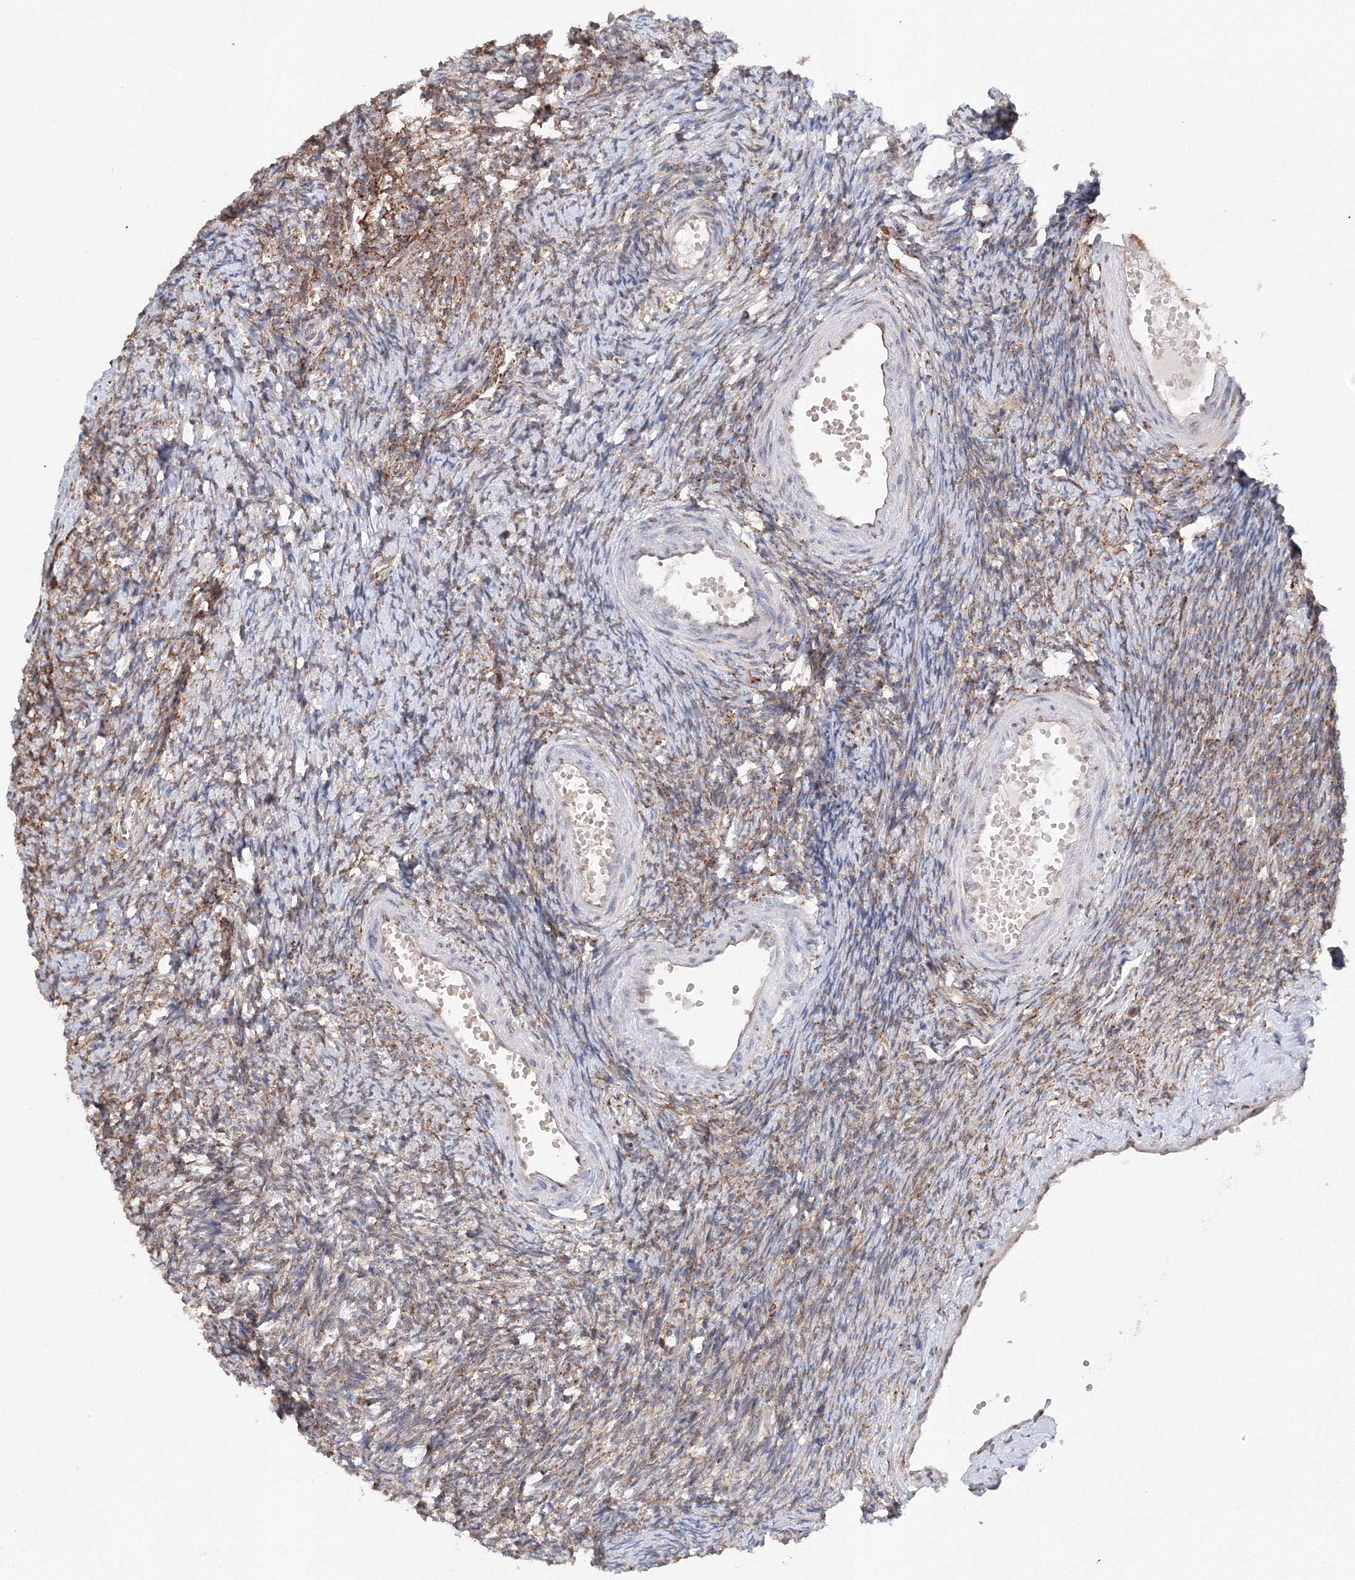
{"staining": {"intensity": "weak", "quantity": "25%-75%", "location": "cytoplasmic/membranous"}, "tissue": "ovary", "cell_type": "Ovarian stroma cells", "image_type": "normal", "snomed": [{"axis": "morphology", "description": "Normal tissue, NOS"}, {"axis": "morphology", "description": "Cyst, NOS"}, {"axis": "topography", "description": "Ovary"}], "caption": "Immunohistochemical staining of benign human ovary shows weak cytoplasmic/membranous protein expression in about 25%-75% of ovarian stroma cells.", "gene": "DIS3L2", "patient": {"sex": "female", "age": 33}}